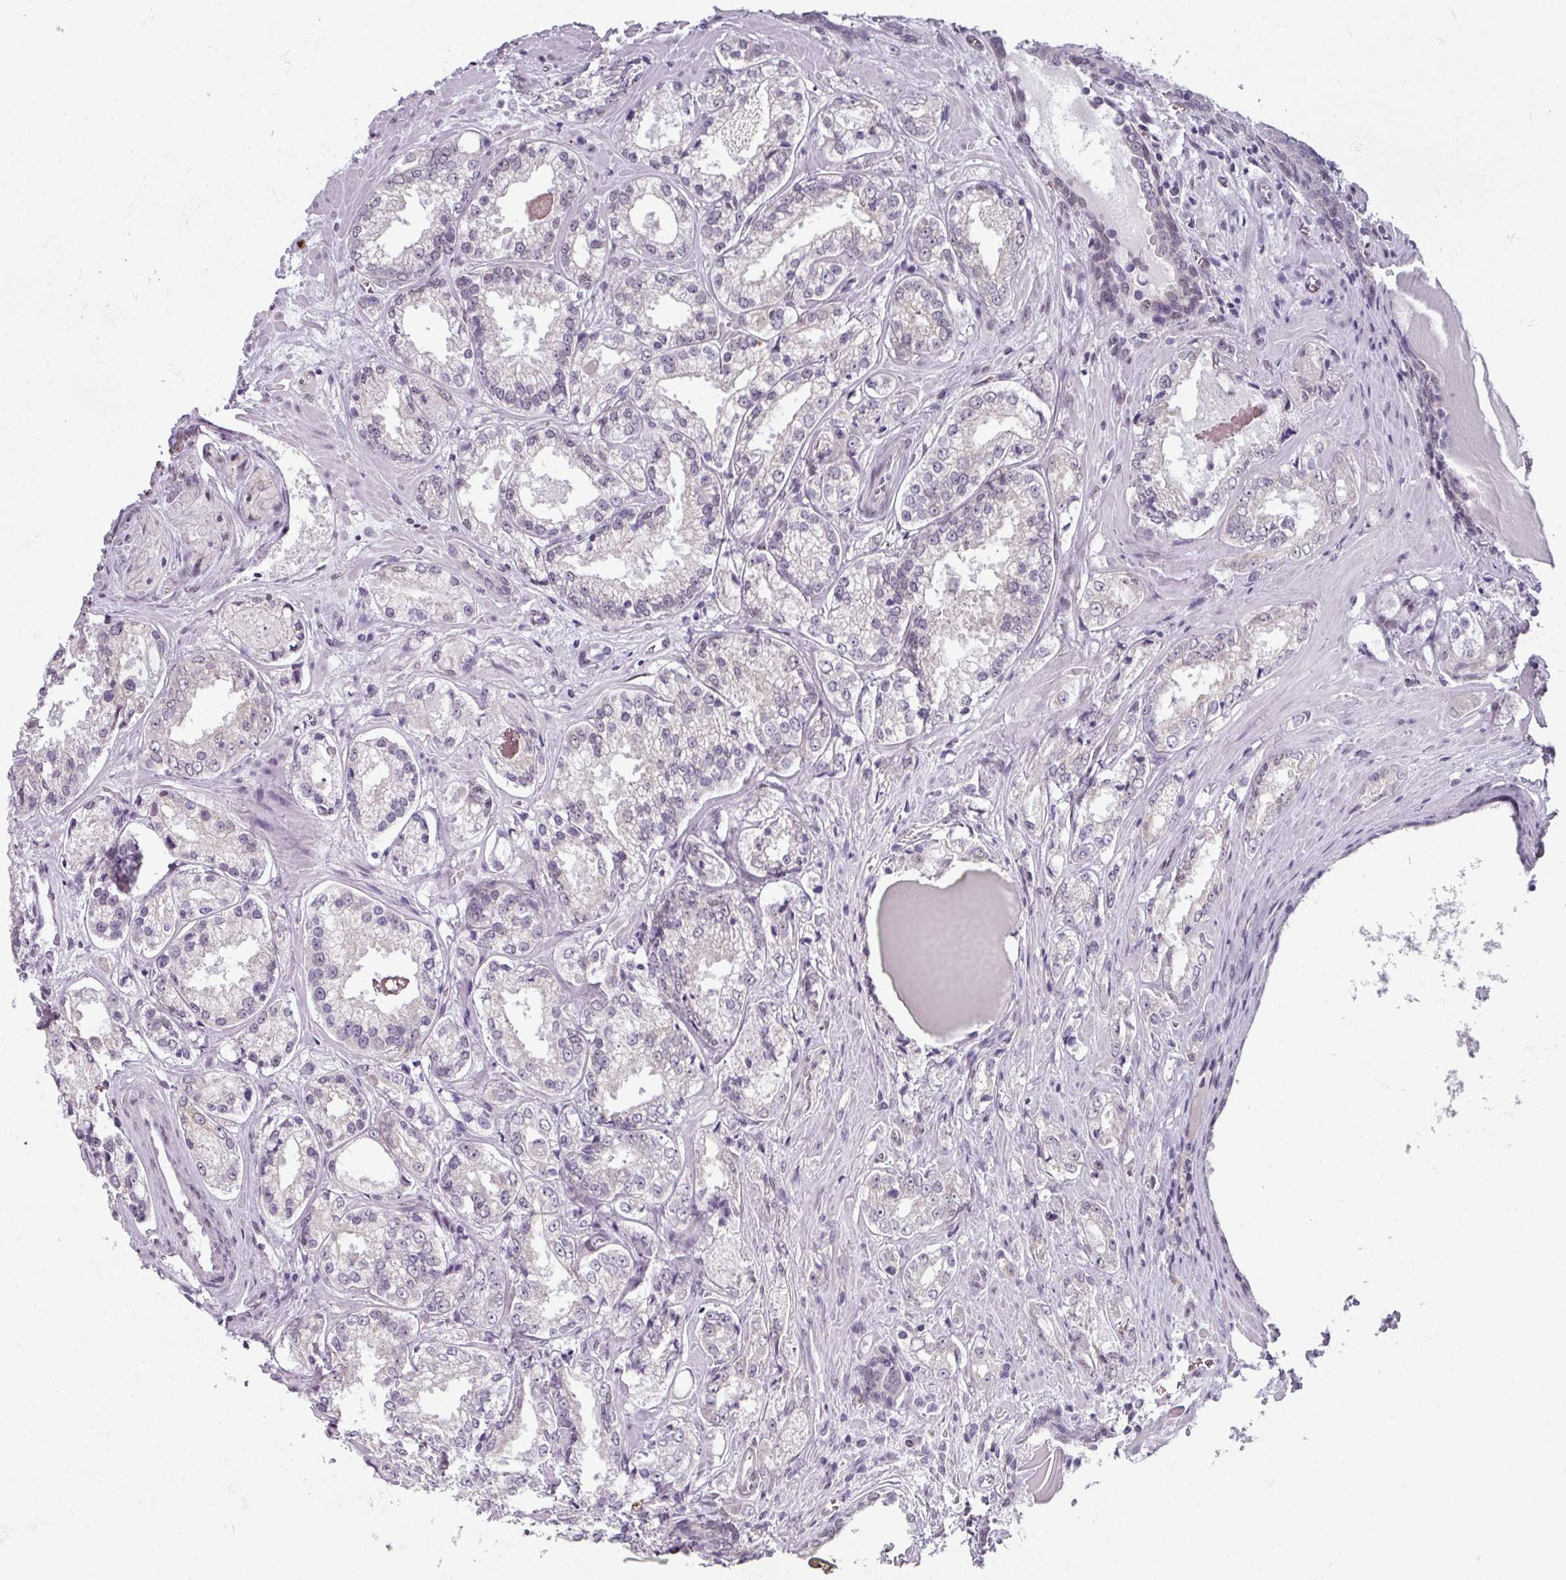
{"staining": {"intensity": "negative", "quantity": "none", "location": "none"}, "tissue": "prostate cancer", "cell_type": "Tumor cells", "image_type": "cancer", "snomed": [{"axis": "morphology", "description": "Adenocarcinoma, Low grade"}, {"axis": "topography", "description": "Prostate"}], "caption": "This is an IHC photomicrograph of human prostate cancer (low-grade adenocarcinoma). There is no positivity in tumor cells.", "gene": "RIPOR3", "patient": {"sex": "male", "age": 47}}